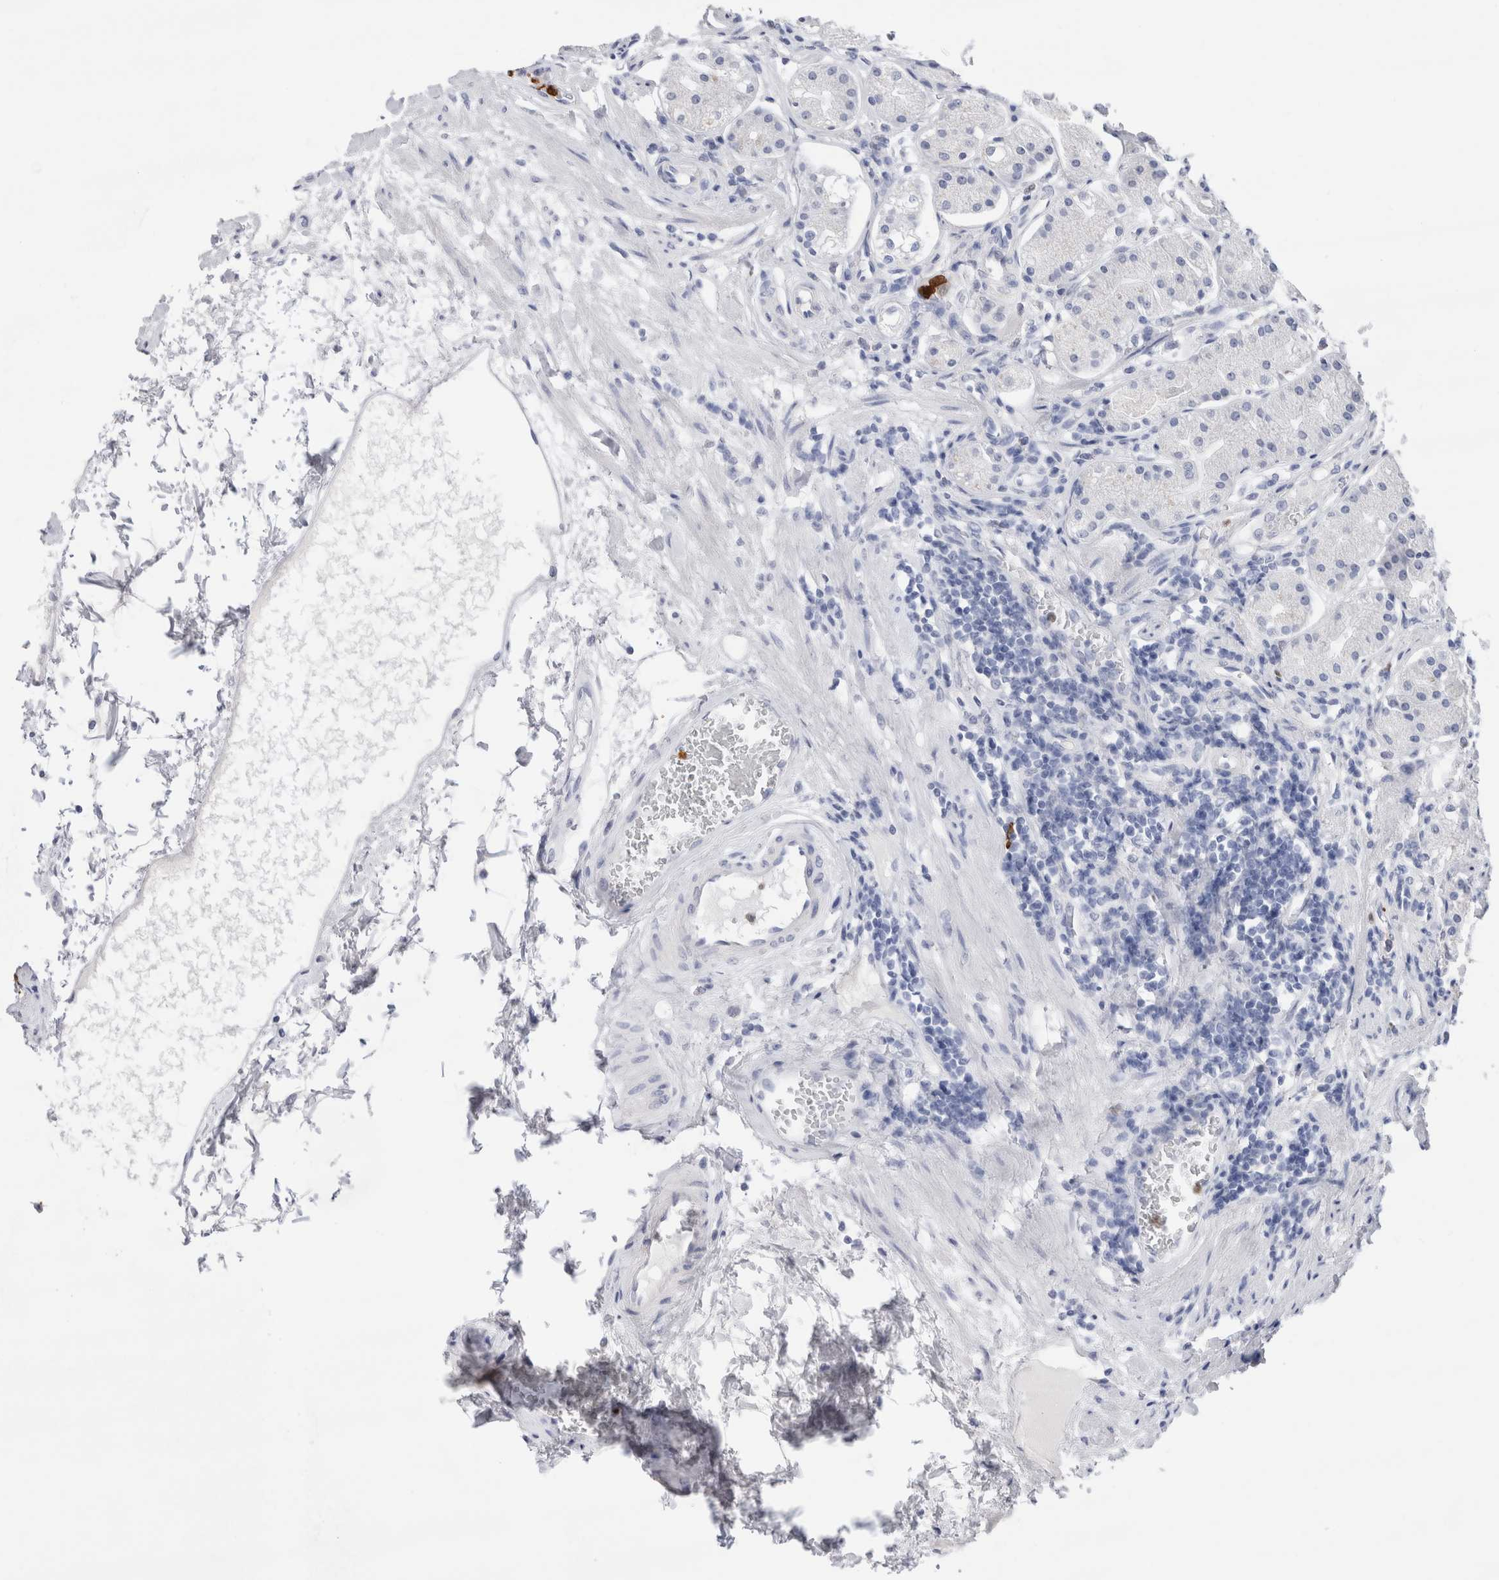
{"staining": {"intensity": "negative", "quantity": "none", "location": "none"}, "tissue": "stomach", "cell_type": "Glandular cells", "image_type": "normal", "snomed": [{"axis": "morphology", "description": "Normal tissue, NOS"}, {"axis": "topography", "description": "Stomach"}, {"axis": "topography", "description": "Stomach, lower"}], "caption": "High power microscopy photomicrograph of an immunohistochemistry image of normal stomach, revealing no significant positivity in glandular cells. (Immunohistochemistry, brightfield microscopy, high magnification).", "gene": "SLC10A5", "patient": {"sex": "female", "age": 56}}